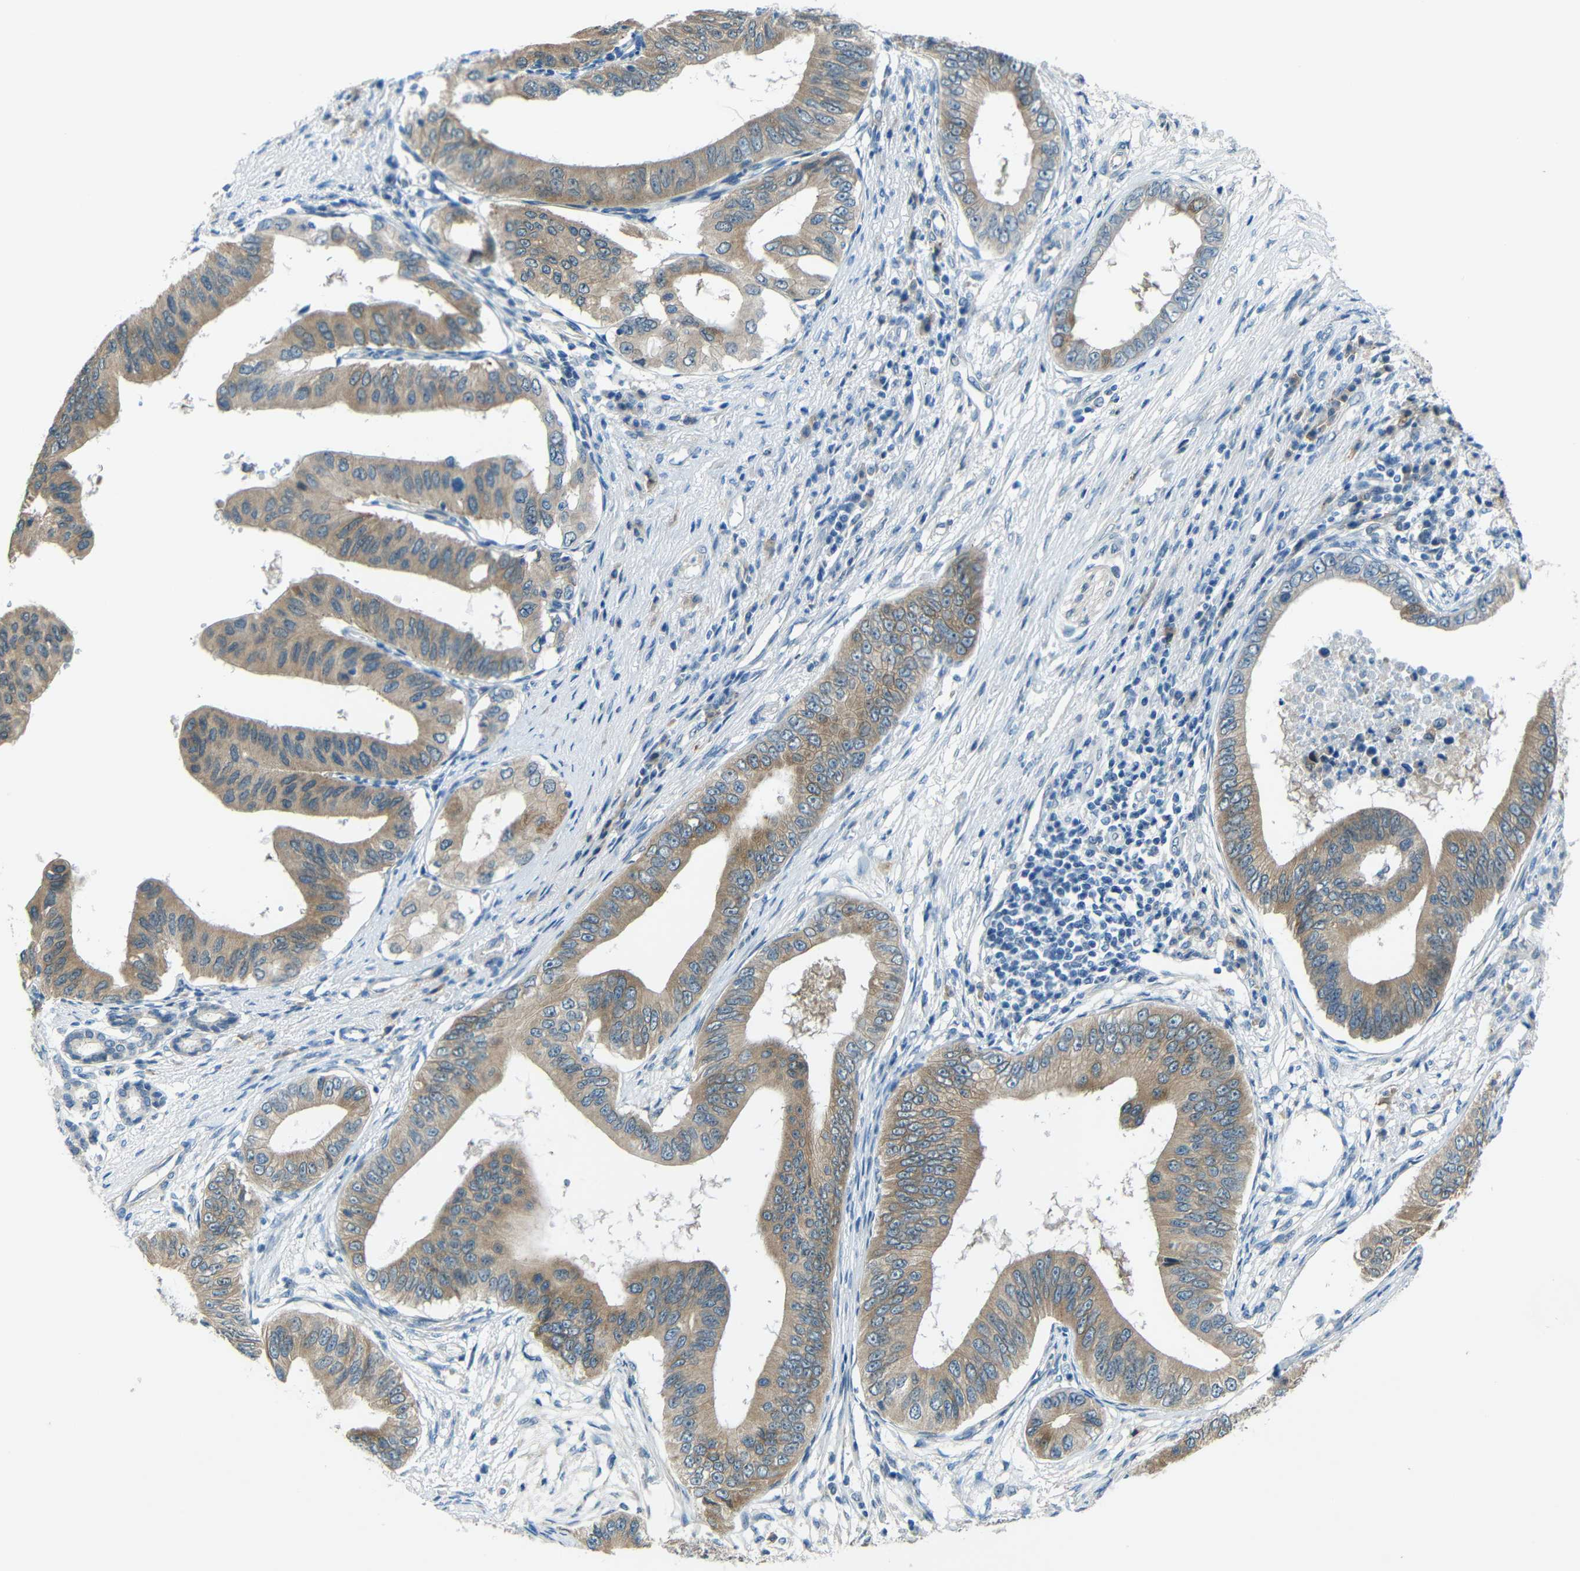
{"staining": {"intensity": "moderate", "quantity": ">75%", "location": "cytoplasmic/membranous"}, "tissue": "pancreatic cancer", "cell_type": "Tumor cells", "image_type": "cancer", "snomed": [{"axis": "morphology", "description": "Adenocarcinoma, NOS"}, {"axis": "topography", "description": "Pancreas"}], "caption": "Immunohistochemistry (IHC) histopathology image of pancreatic cancer stained for a protein (brown), which exhibits medium levels of moderate cytoplasmic/membranous positivity in approximately >75% of tumor cells.", "gene": "ANKRD22", "patient": {"sex": "male", "age": 77}}